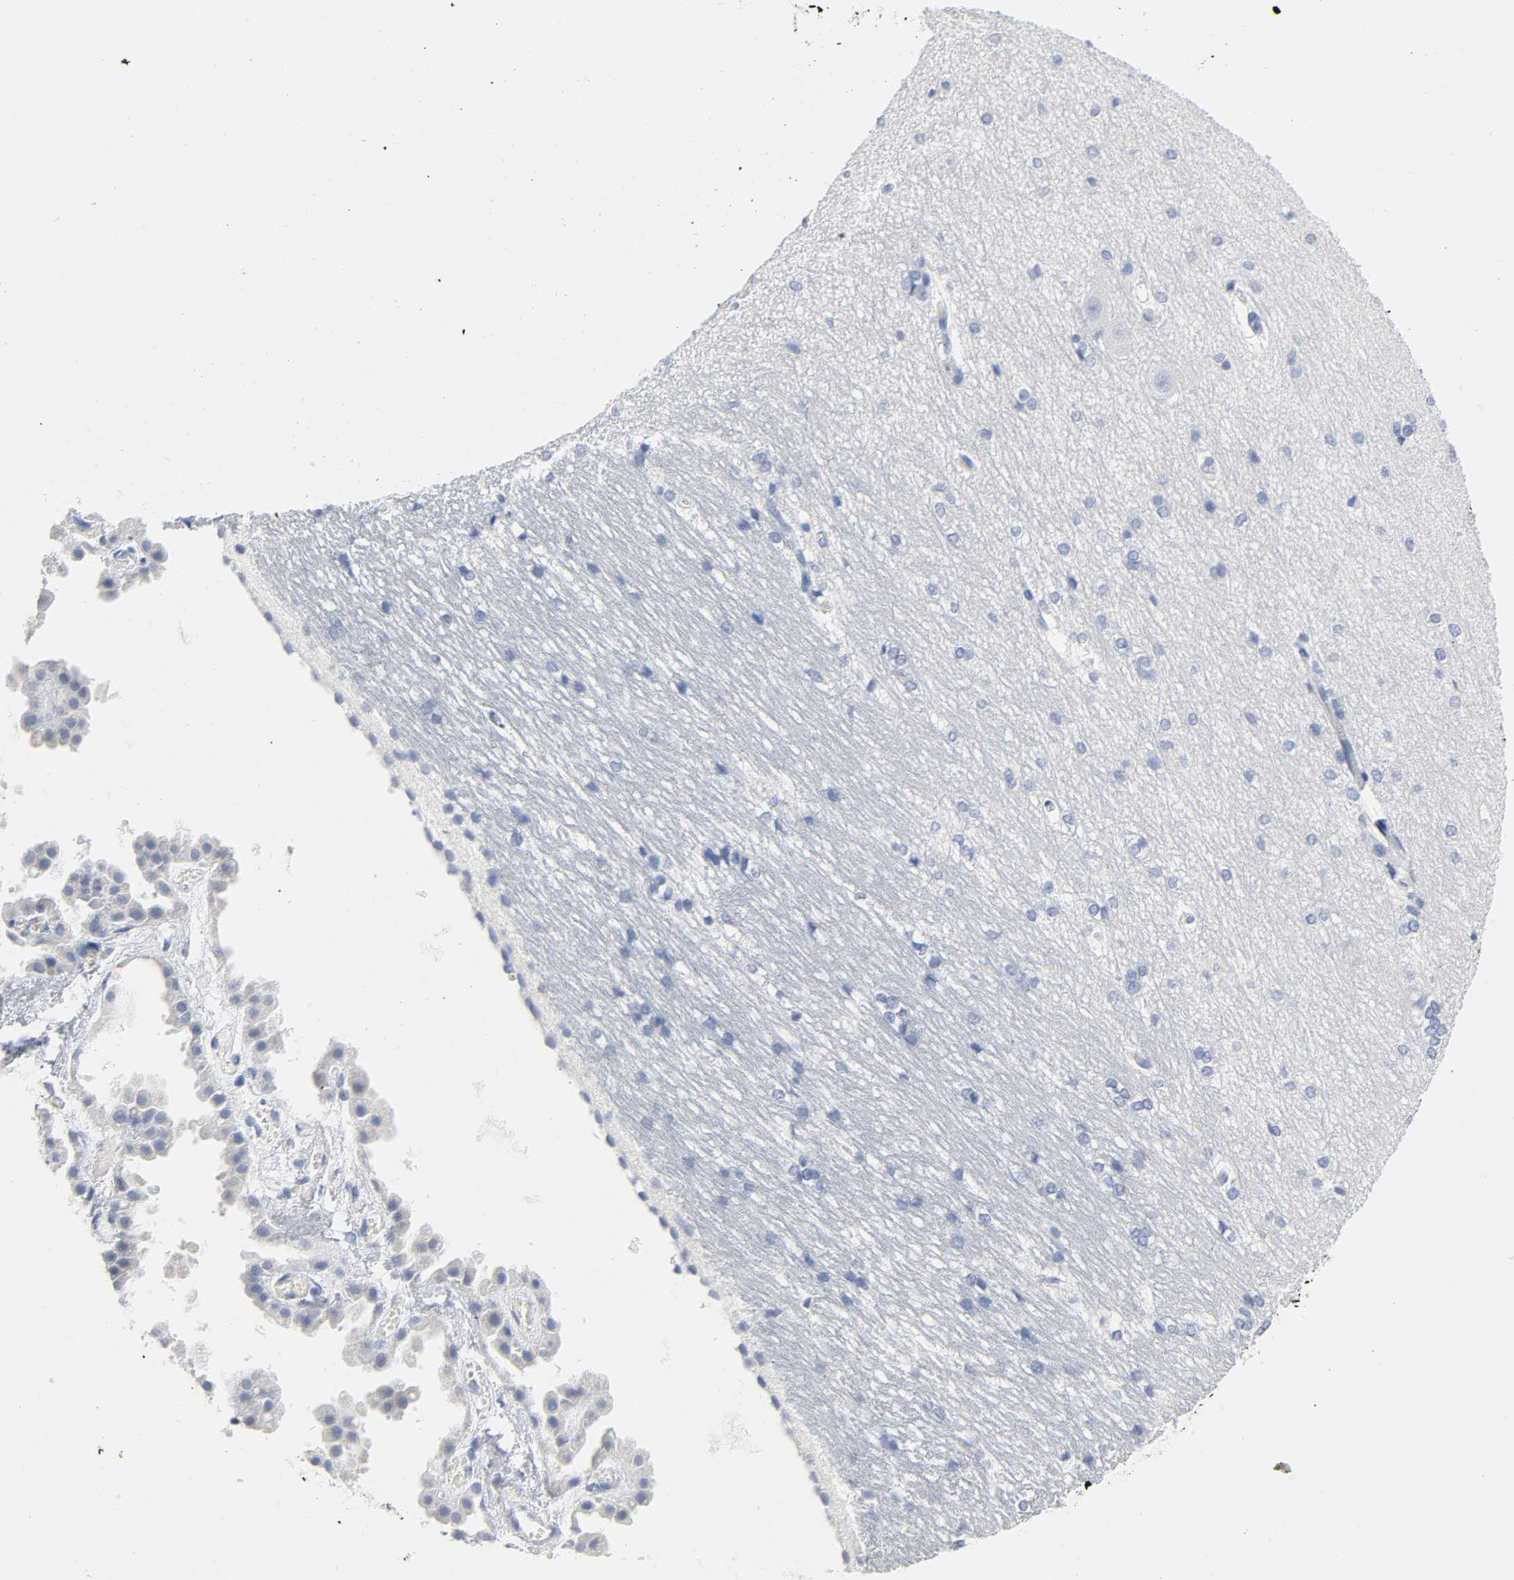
{"staining": {"intensity": "negative", "quantity": "none", "location": "none"}, "tissue": "hippocampus", "cell_type": "Glial cells", "image_type": "normal", "snomed": [{"axis": "morphology", "description": "Normal tissue, NOS"}, {"axis": "topography", "description": "Hippocampus"}], "caption": "A high-resolution histopathology image shows IHC staining of unremarkable hippocampus, which displays no significant positivity in glial cells.", "gene": "ACP3", "patient": {"sex": "female", "age": 19}}